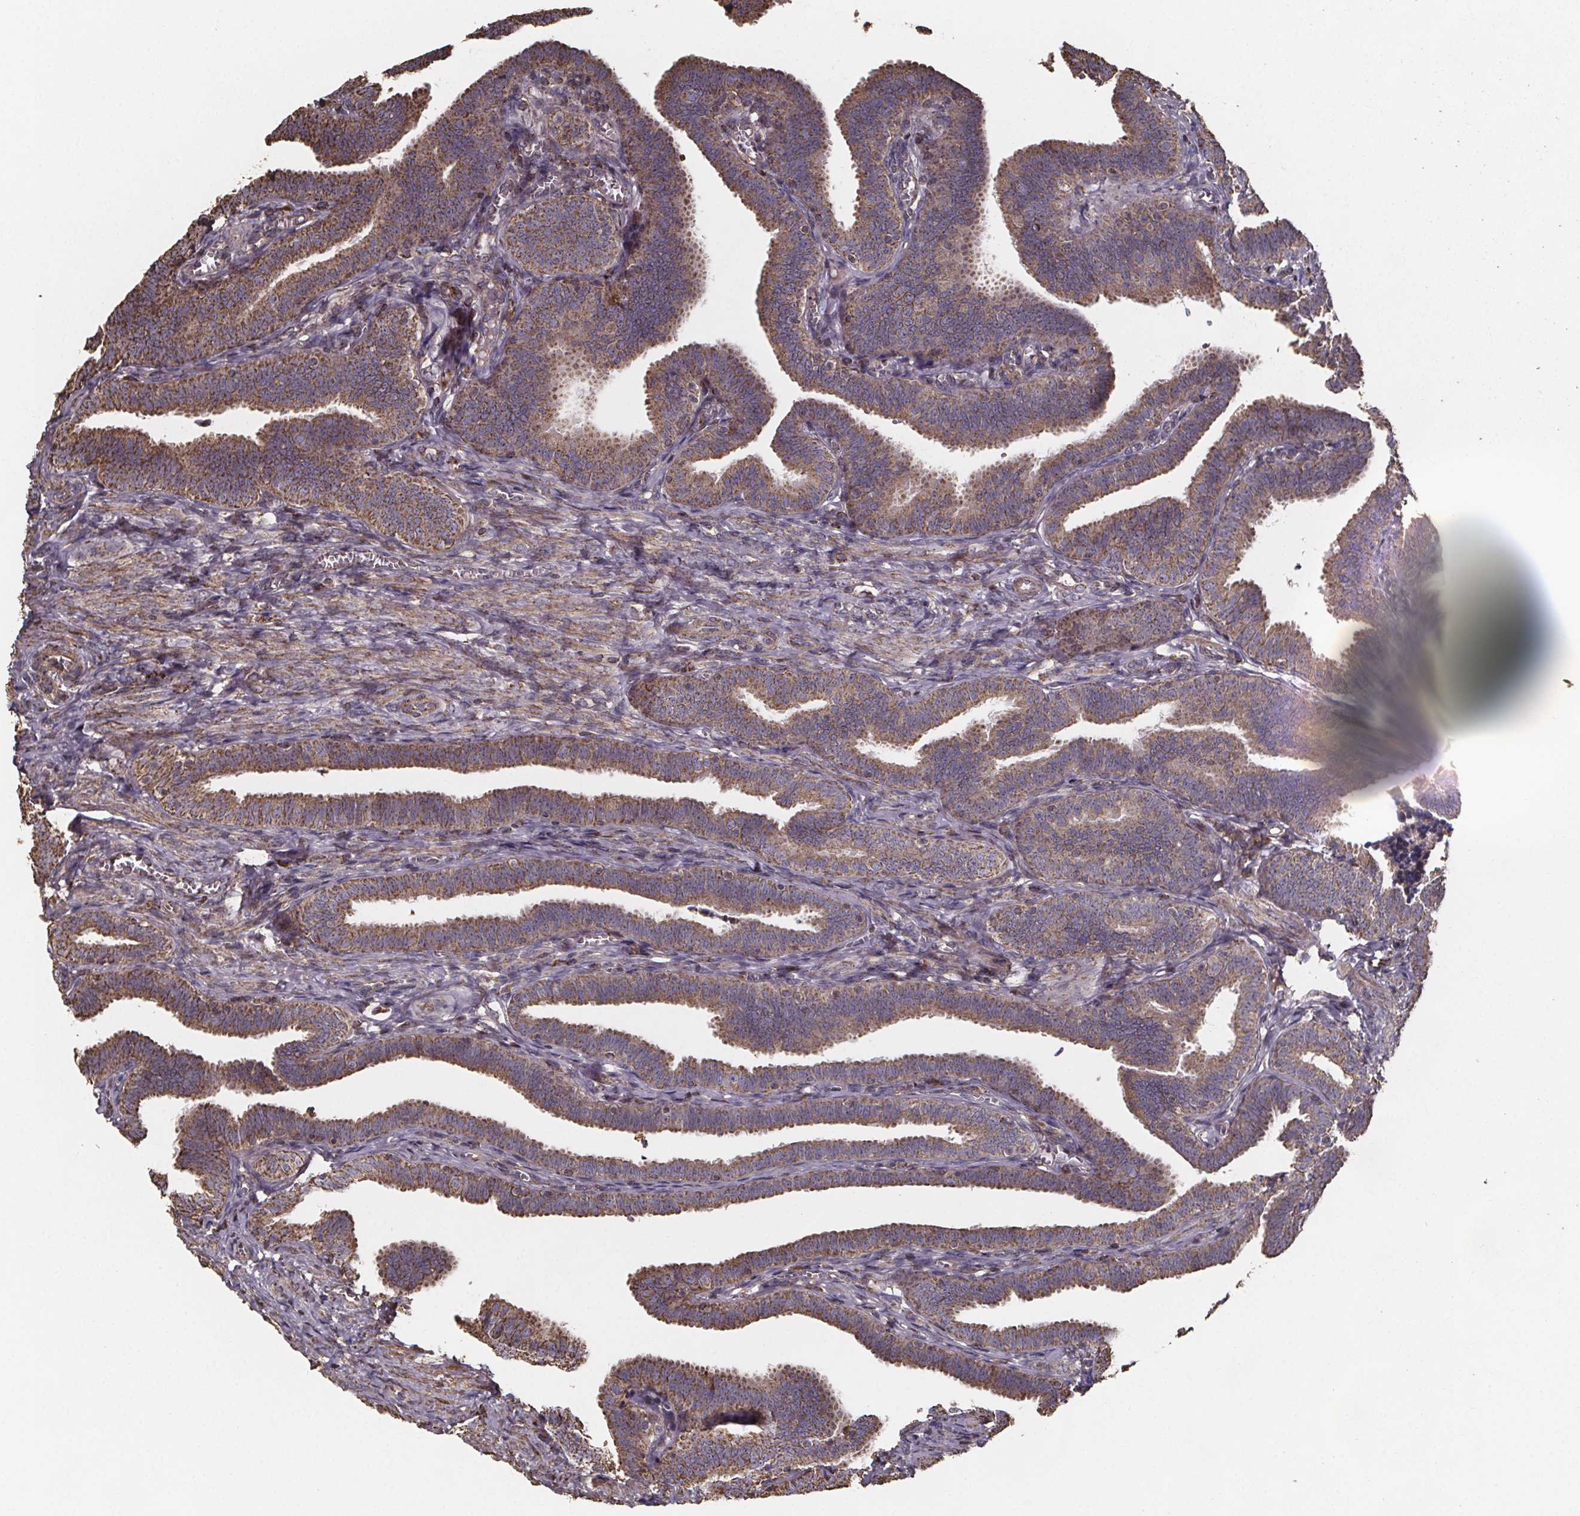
{"staining": {"intensity": "moderate", "quantity": ">75%", "location": "cytoplasmic/membranous"}, "tissue": "fallopian tube", "cell_type": "Glandular cells", "image_type": "normal", "snomed": [{"axis": "morphology", "description": "Normal tissue, NOS"}, {"axis": "topography", "description": "Fallopian tube"}], "caption": "This is a micrograph of immunohistochemistry (IHC) staining of unremarkable fallopian tube, which shows moderate expression in the cytoplasmic/membranous of glandular cells.", "gene": "SLC35D2", "patient": {"sex": "female", "age": 25}}